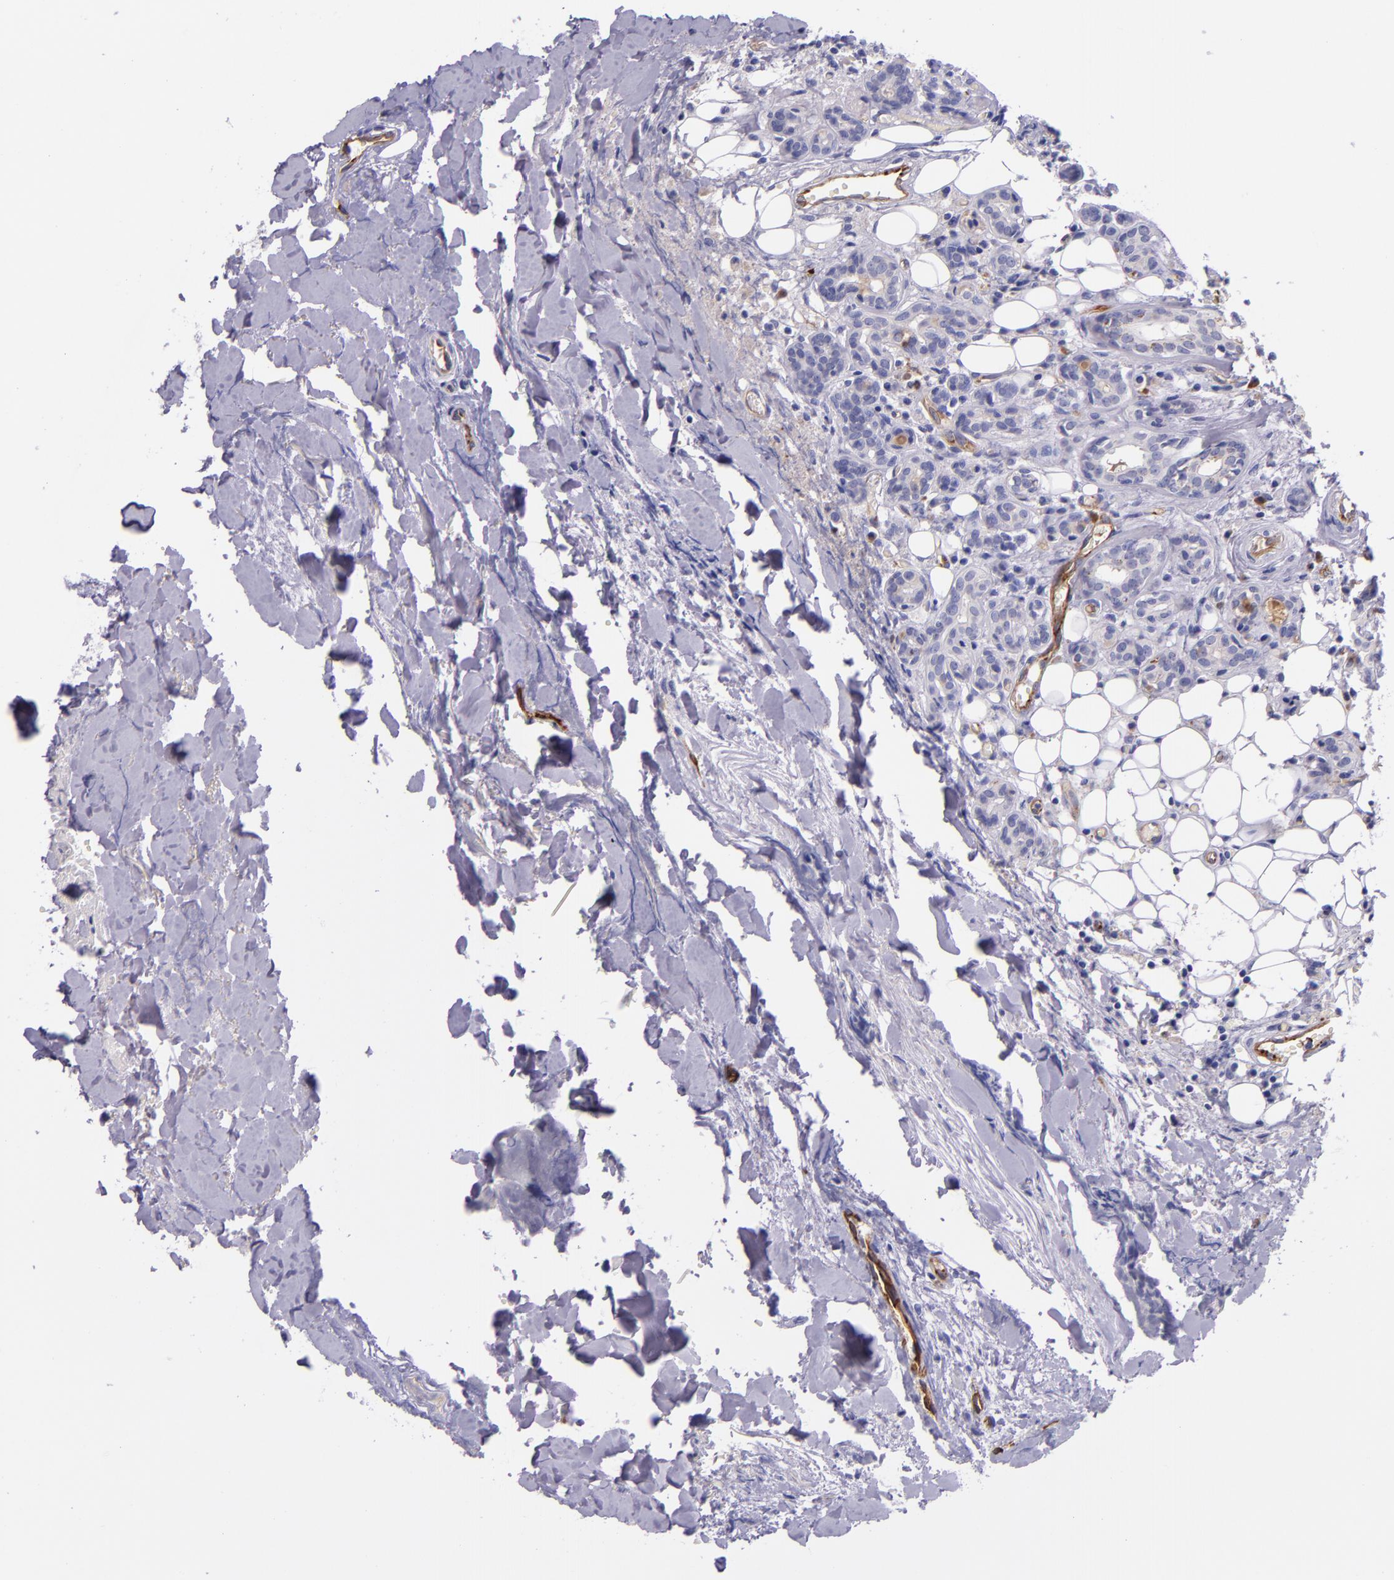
{"staining": {"intensity": "negative", "quantity": "none", "location": "none"}, "tissue": "head and neck cancer", "cell_type": "Tumor cells", "image_type": "cancer", "snomed": [{"axis": "morphology", "description": "Squamous cell carcinoma, NOS"}, {"axis": "topography", "description": "Salivary gland"}, {"axis": "topography", "description": "Head-Neck"}], "caption": "There is no significant expression in tumor cells of squamous cell carcinoma (head and neck).", "gene": "NOS3", "patient": {"sex": "male", "age": 70}}